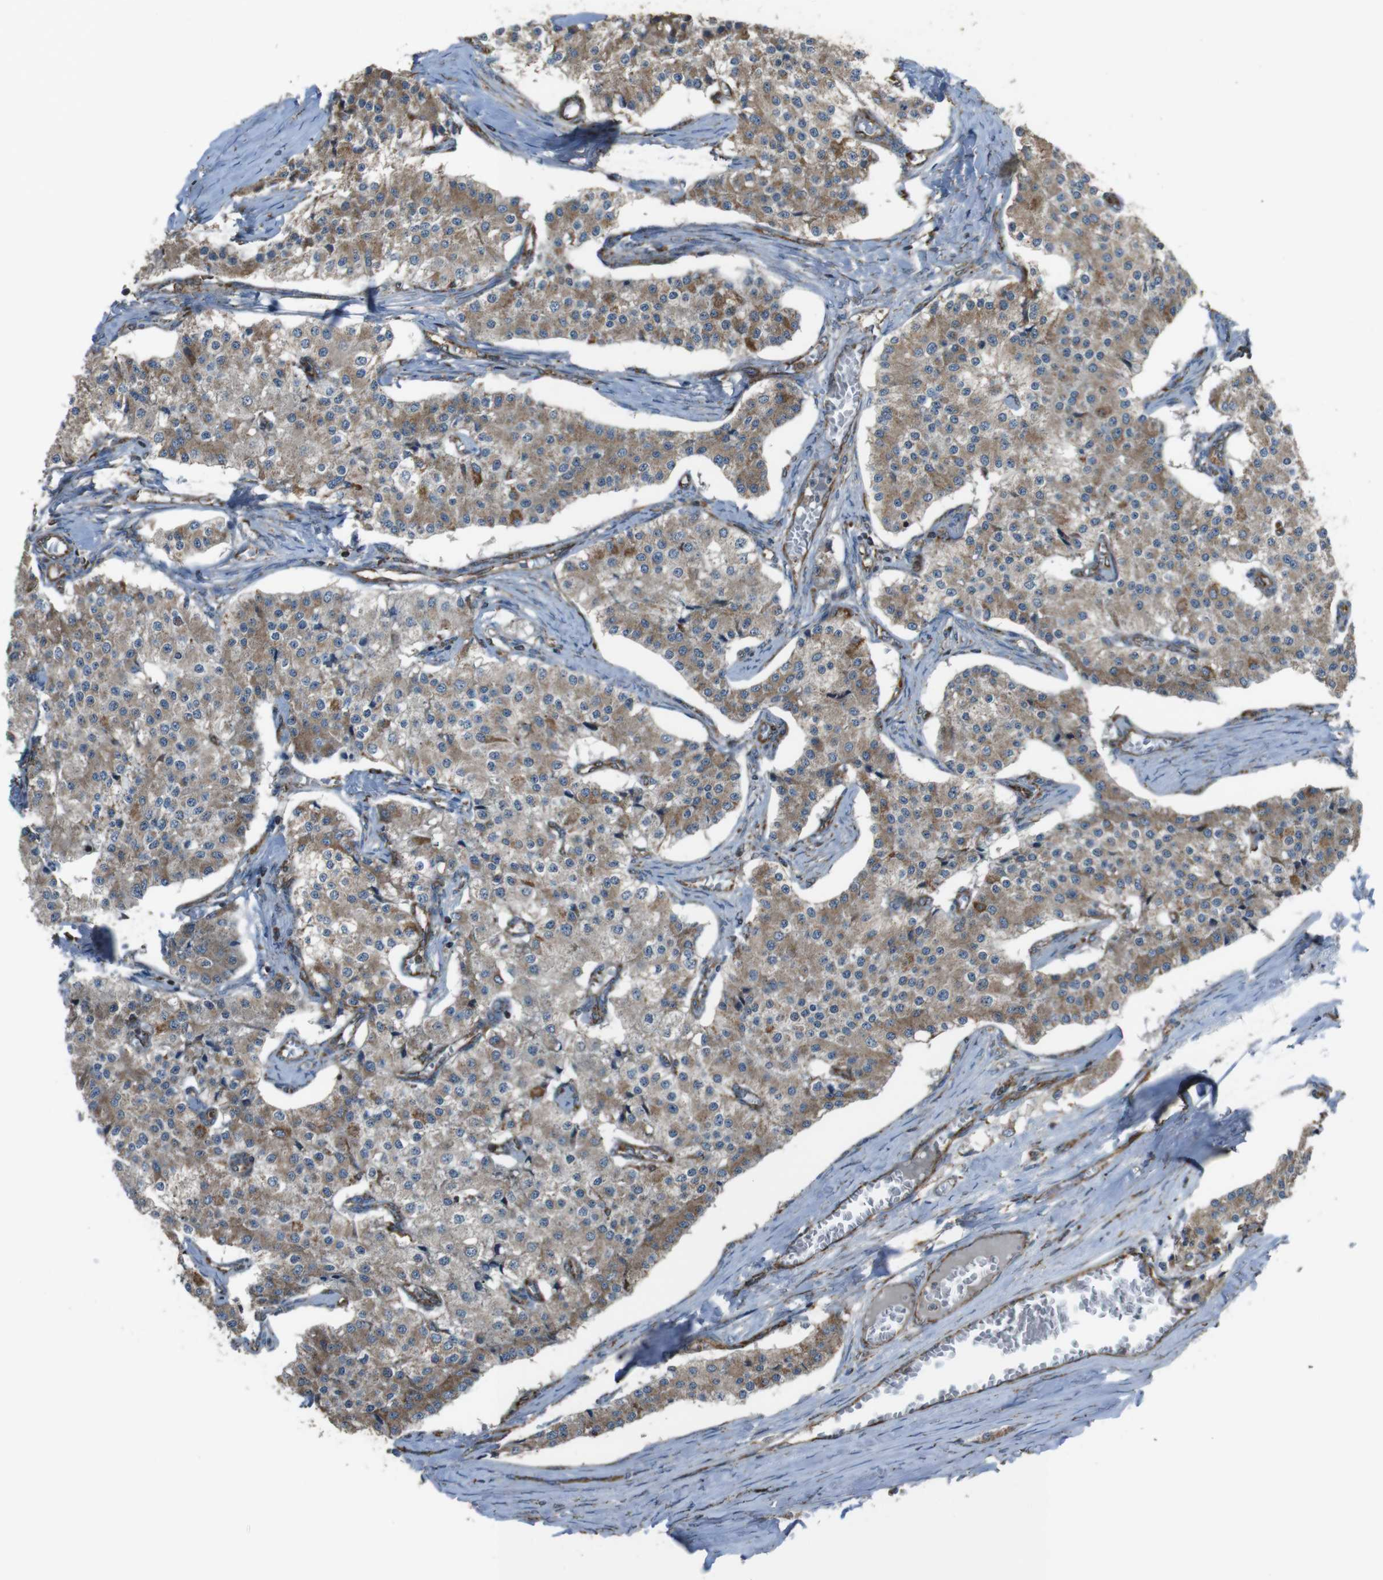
{"staining": {"intensity": "moderate", "quantity": ">75%", "location": "cytoplasmic/membranous"}, "tissue": "carcinoid", "cell_type": "Tumor cells", "image_type": "cancer", "snomed": [{"axis": "morphology", "description": "Carcinoid, malignant, NOS"}, {"axis": "topography", "description": "Colon"}], "caption": "Protein expression analysis of human carcinoid reveals moderate cytoplasmic/membranous staining in approximately >75% of tumor cells. (IHC, brightfield microscopy, high magnification).", "gene": "GIMAP8", "patient": {"sex": "female", "age": 52}}